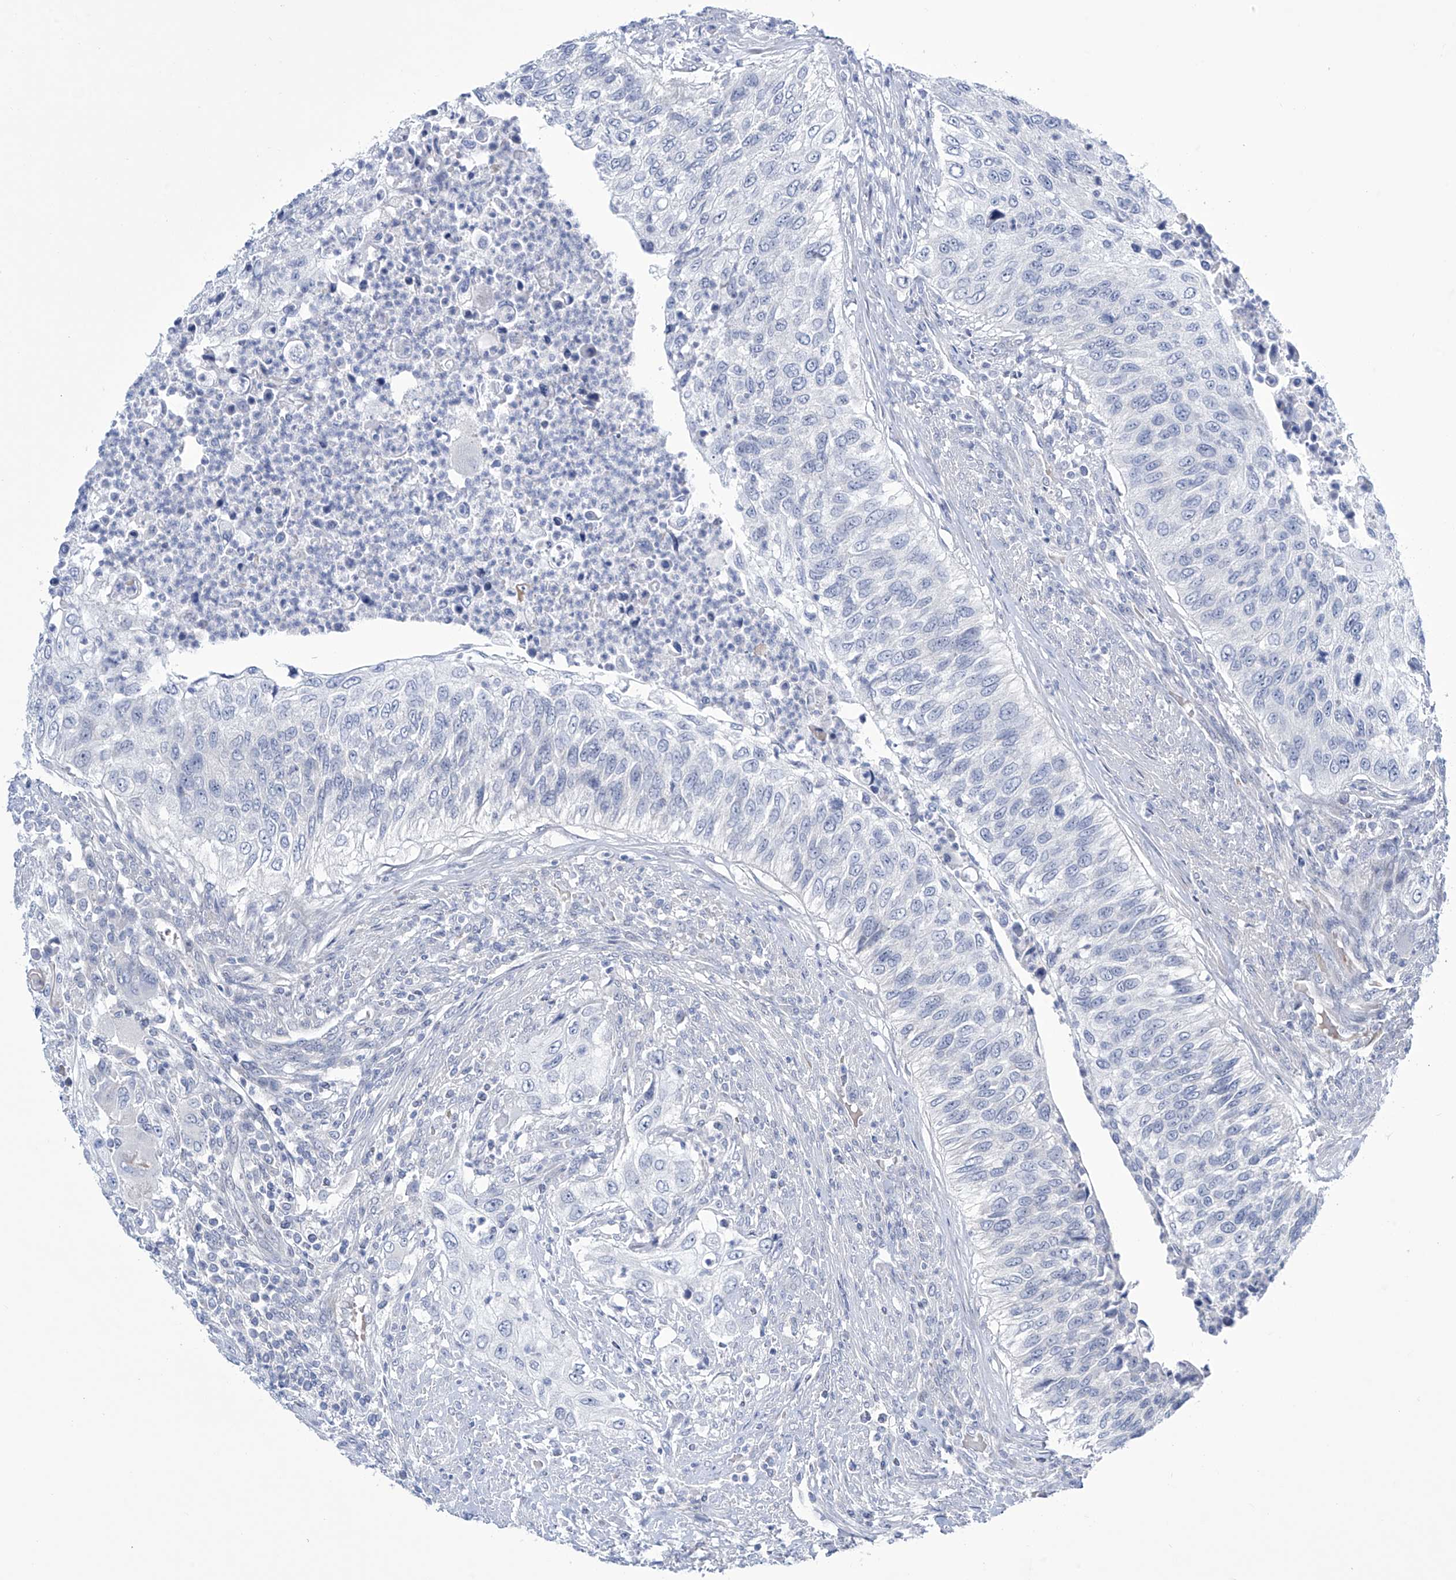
{"staining": {"intensity": "negative", "quantity": "none", "location": "none"}, "tissue": "urothelial cancer", "cell_type": "Tumor cells", "image_type": "cancer", "snomed": [{"axis": "morphology", "description": "Urothelial carcinoma, High grade"}, {"axis": "topography", "description": "Urinary bladder"}], "caption": "This is a image of immunohistochemistry (IHC) staining of high-grade urothelial carcinoma, which shows no staining in tumor cells.", "gene": "TRIM60", "patient": {"sex": "female", "age": 60}}